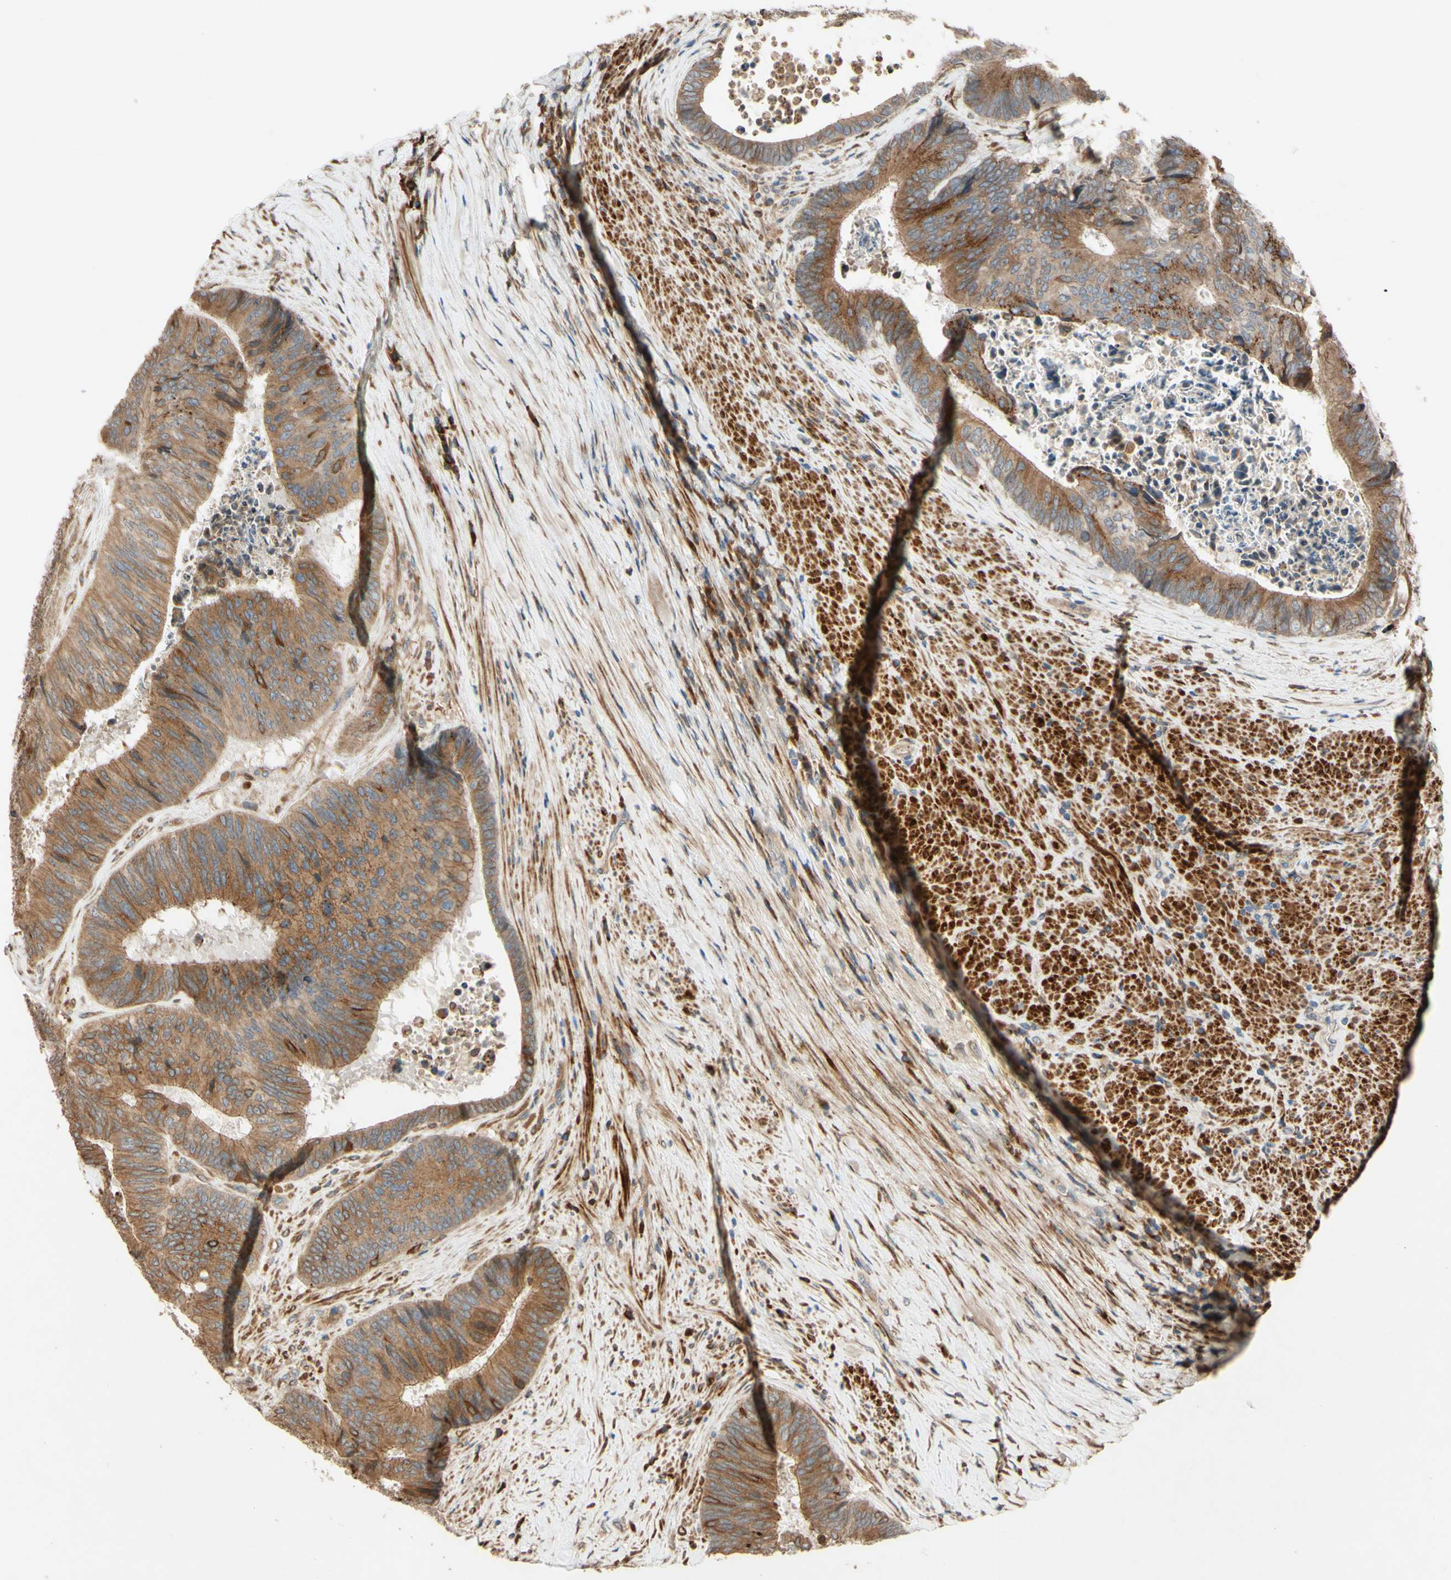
{"staining": {"intensity": "moderate", "quantity": ">75%", "location": "cytoplasmic/membranous"}, "tissue": "colorectal cancer", "cell_type": "Tumor cells", "image_type": "cancer", "snomed": [{"axis": "morphology", "description": "Adenocarcinoma, NOS"}, {"axis": "topography", "description": "Rectum"}], "caption": "This histopathology image exhibits immunohistochemistry staining of colorectal cancer (adenocarcinoma), with medium moderate cytoplasmic/membranous positivity in about >75% of tumor cells.", "gene": "PTPRU", "patient": {"sex": "male", "age": 72}}